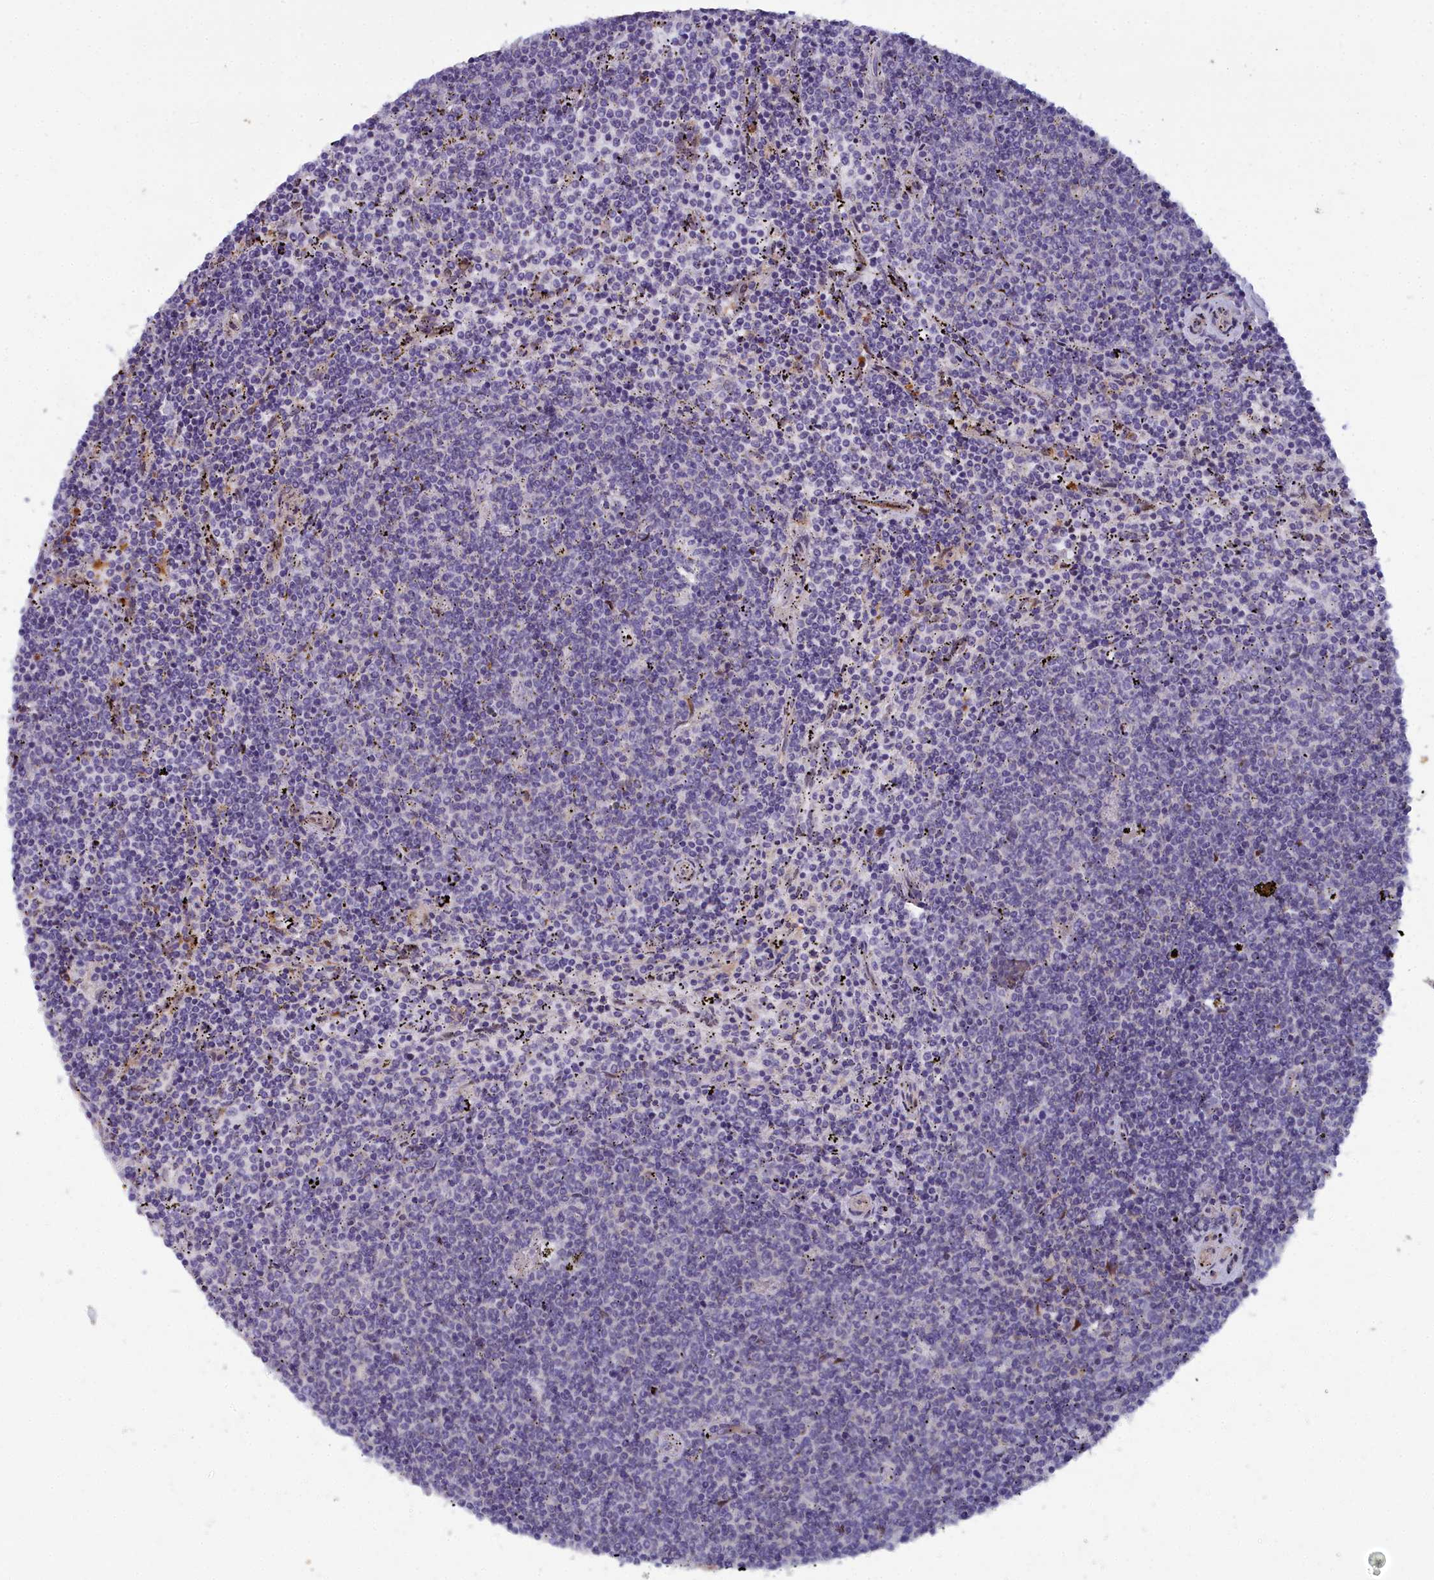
{"staining": {"intensity": "negative", "quantity": "none", "location": "none"}, "tissue": "lymphoma", "cell_type": "Tumor cells", "image_type": "cancer", "snomed": [{"axis": "morphology", "description": "Malignant lymphoma, non-Hodgkin's type, Low grade"}, {"axis": "topography", "description": "Spleen"}], "caption": "High power microscopy histopathology image of an immunohistochemistry (IHC) histopathology image of lymphoma, revealing no significant positivity in tumor cells.", "gene": "B9D2", "patient": {"sex": "female", "age": 50}}